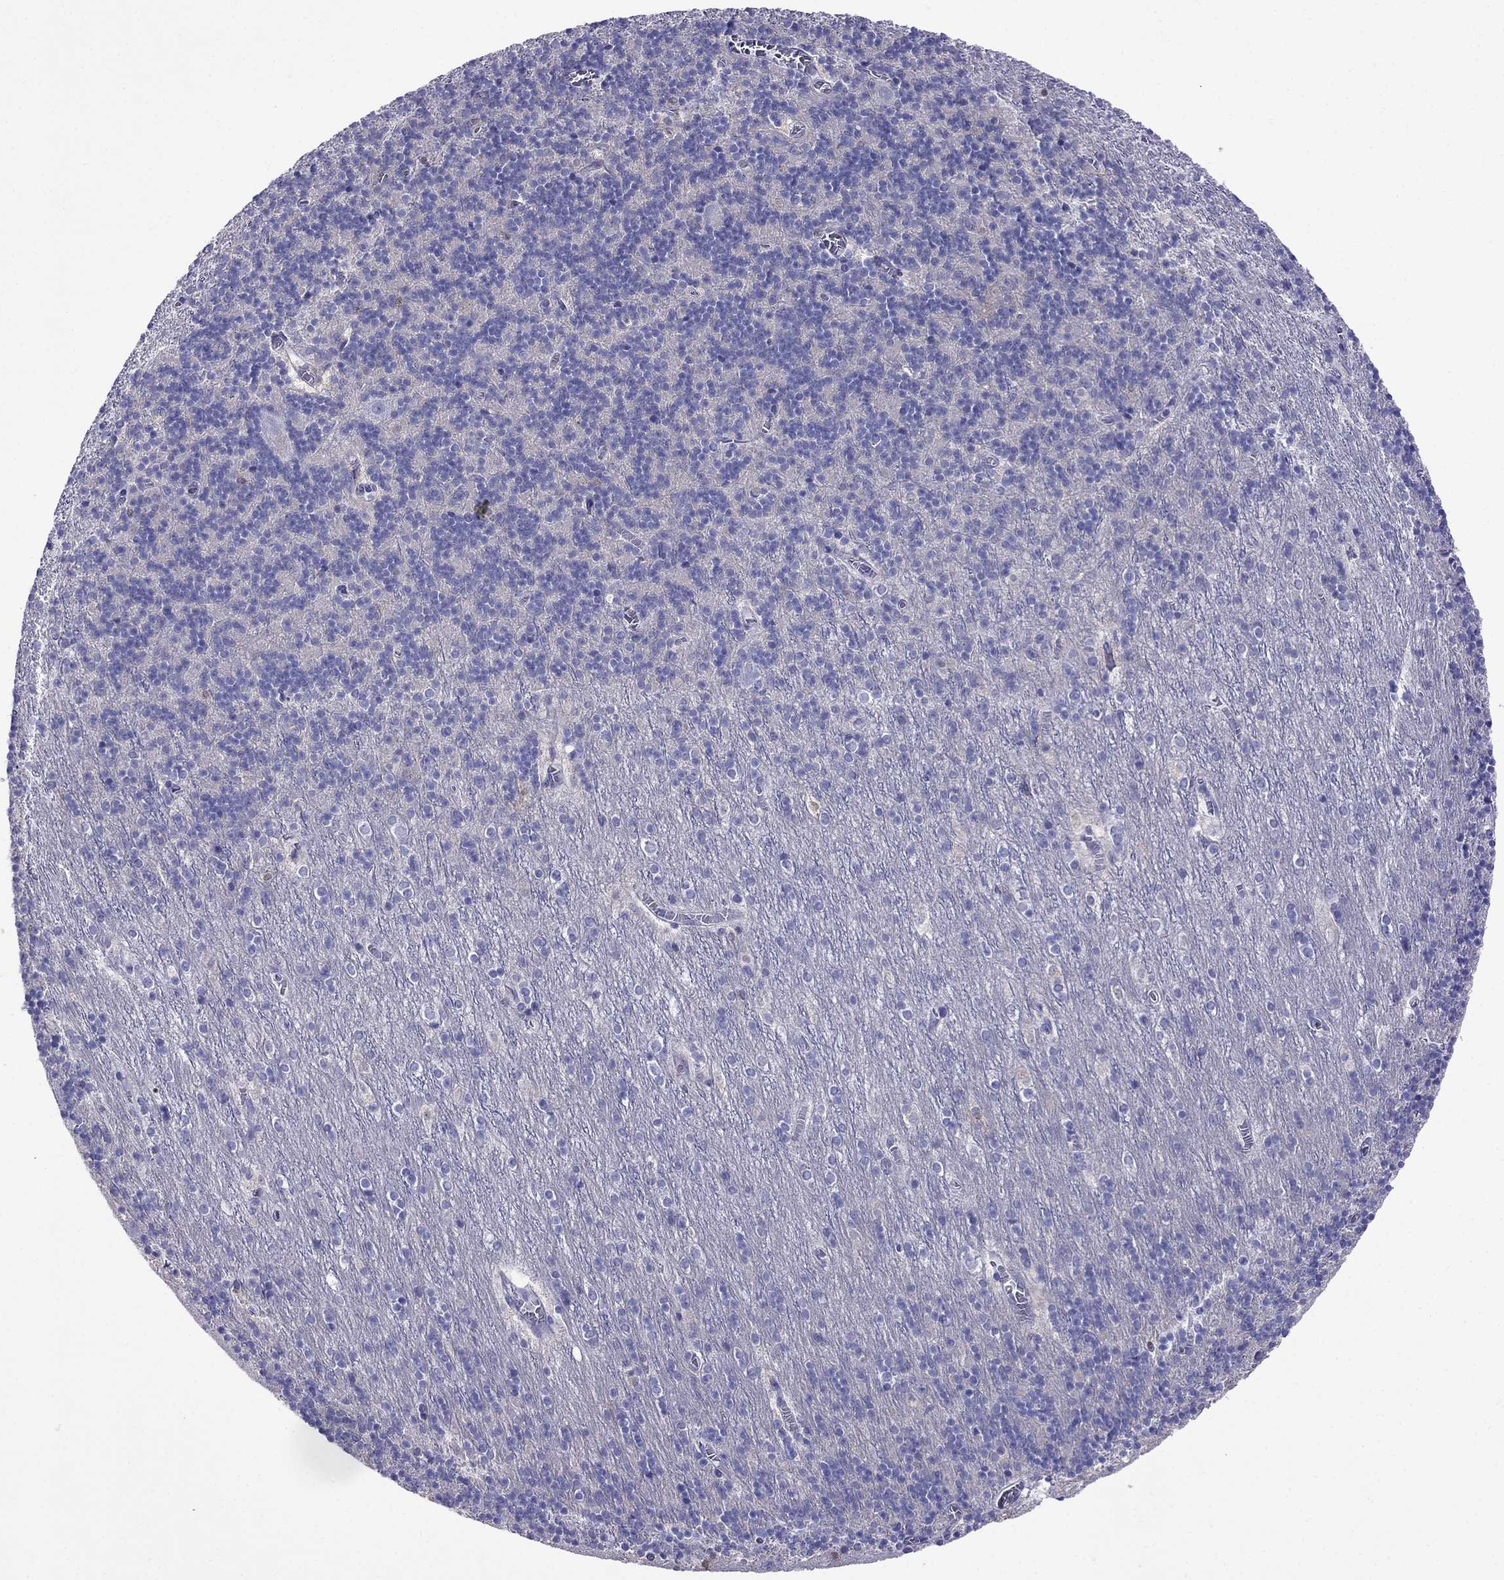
{"staining": {"intensity": "negative", "quantity": "none", "location": "none"}, "tissue": "cerebellum", "cell_type": "Cells in granular layer", "image_type": "normal", "snomed": [{"axis": "morphology", "description": "Normal tissue, NOS"}, {"axis": "topography", "description": "Cerebellum"}], "caption": "There is no significant positivity in cells in granular layer of cerebellum. Brightfield microscopy of IHC stained with DAB (3,3'-diaminobenzidine) (brown) and hematoxylin (blue), captured at high magnification.", "gene": "CRYBA1", "patient": {"sex": "male", "age": 70}}